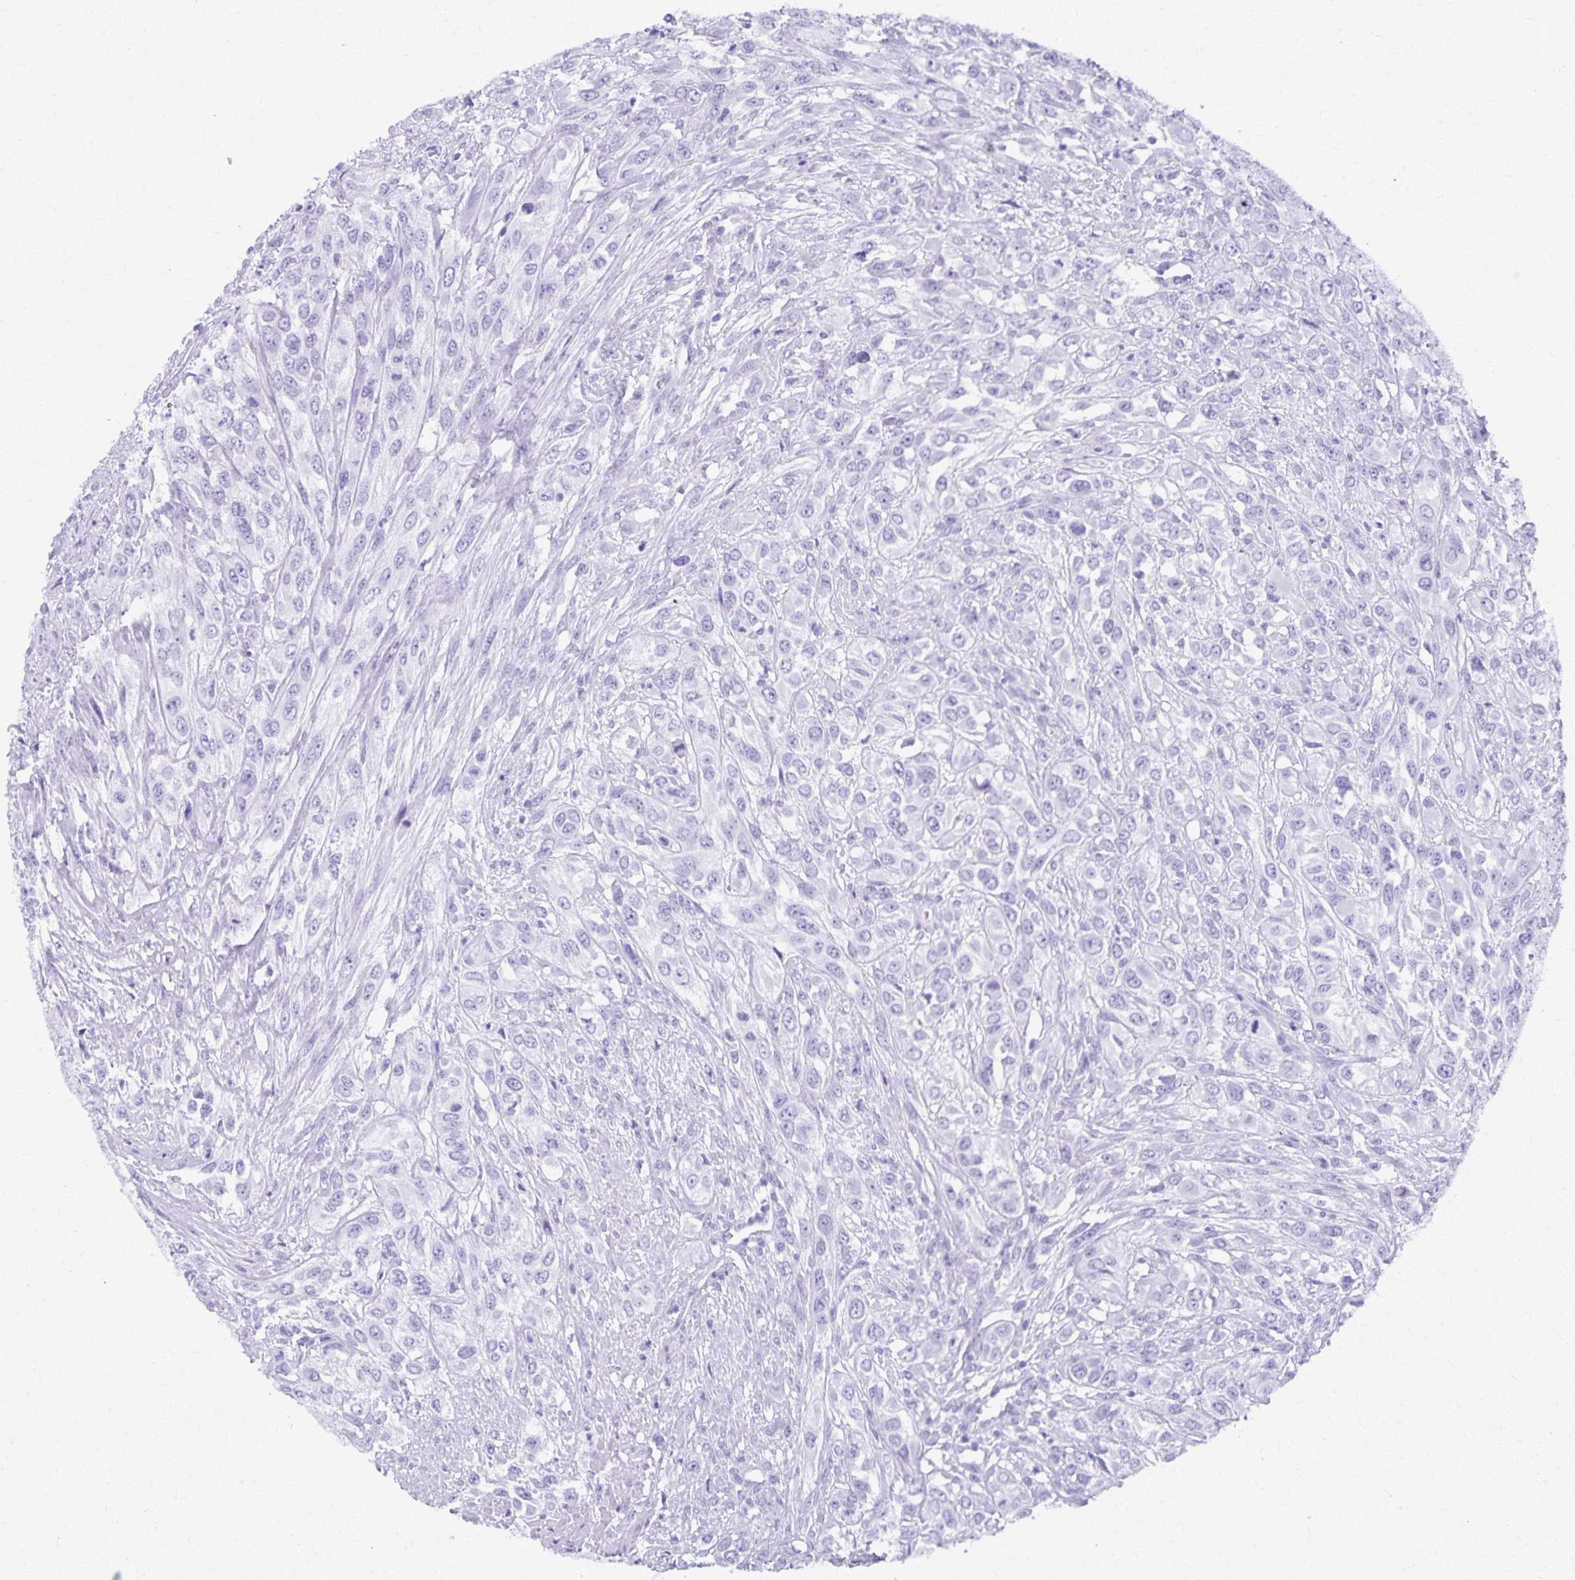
{"staining": {"intensity": "negative", "quantity": "none", "location": "none"}, "tissue": "urothelial cancer", "cell_type": "Tumor cells", "image_type": "cancer", "snomed": [{"axis": "morphology", "description": "Urothelial carcinoma, High grade"}, {"axis": "topography", "description": "Urinary bladder"}], "caption": "Urothelial cancer was stained to show a protein in brown. There is no significant expression in tumor cells. The staining is performed using DAB (3,3'-diaminobenzidine) brown chromogen with nuclei counter-stained in using hematoxylin.", "gene": "DEFA5", "patient": {"sex": "male", "age": 67}}